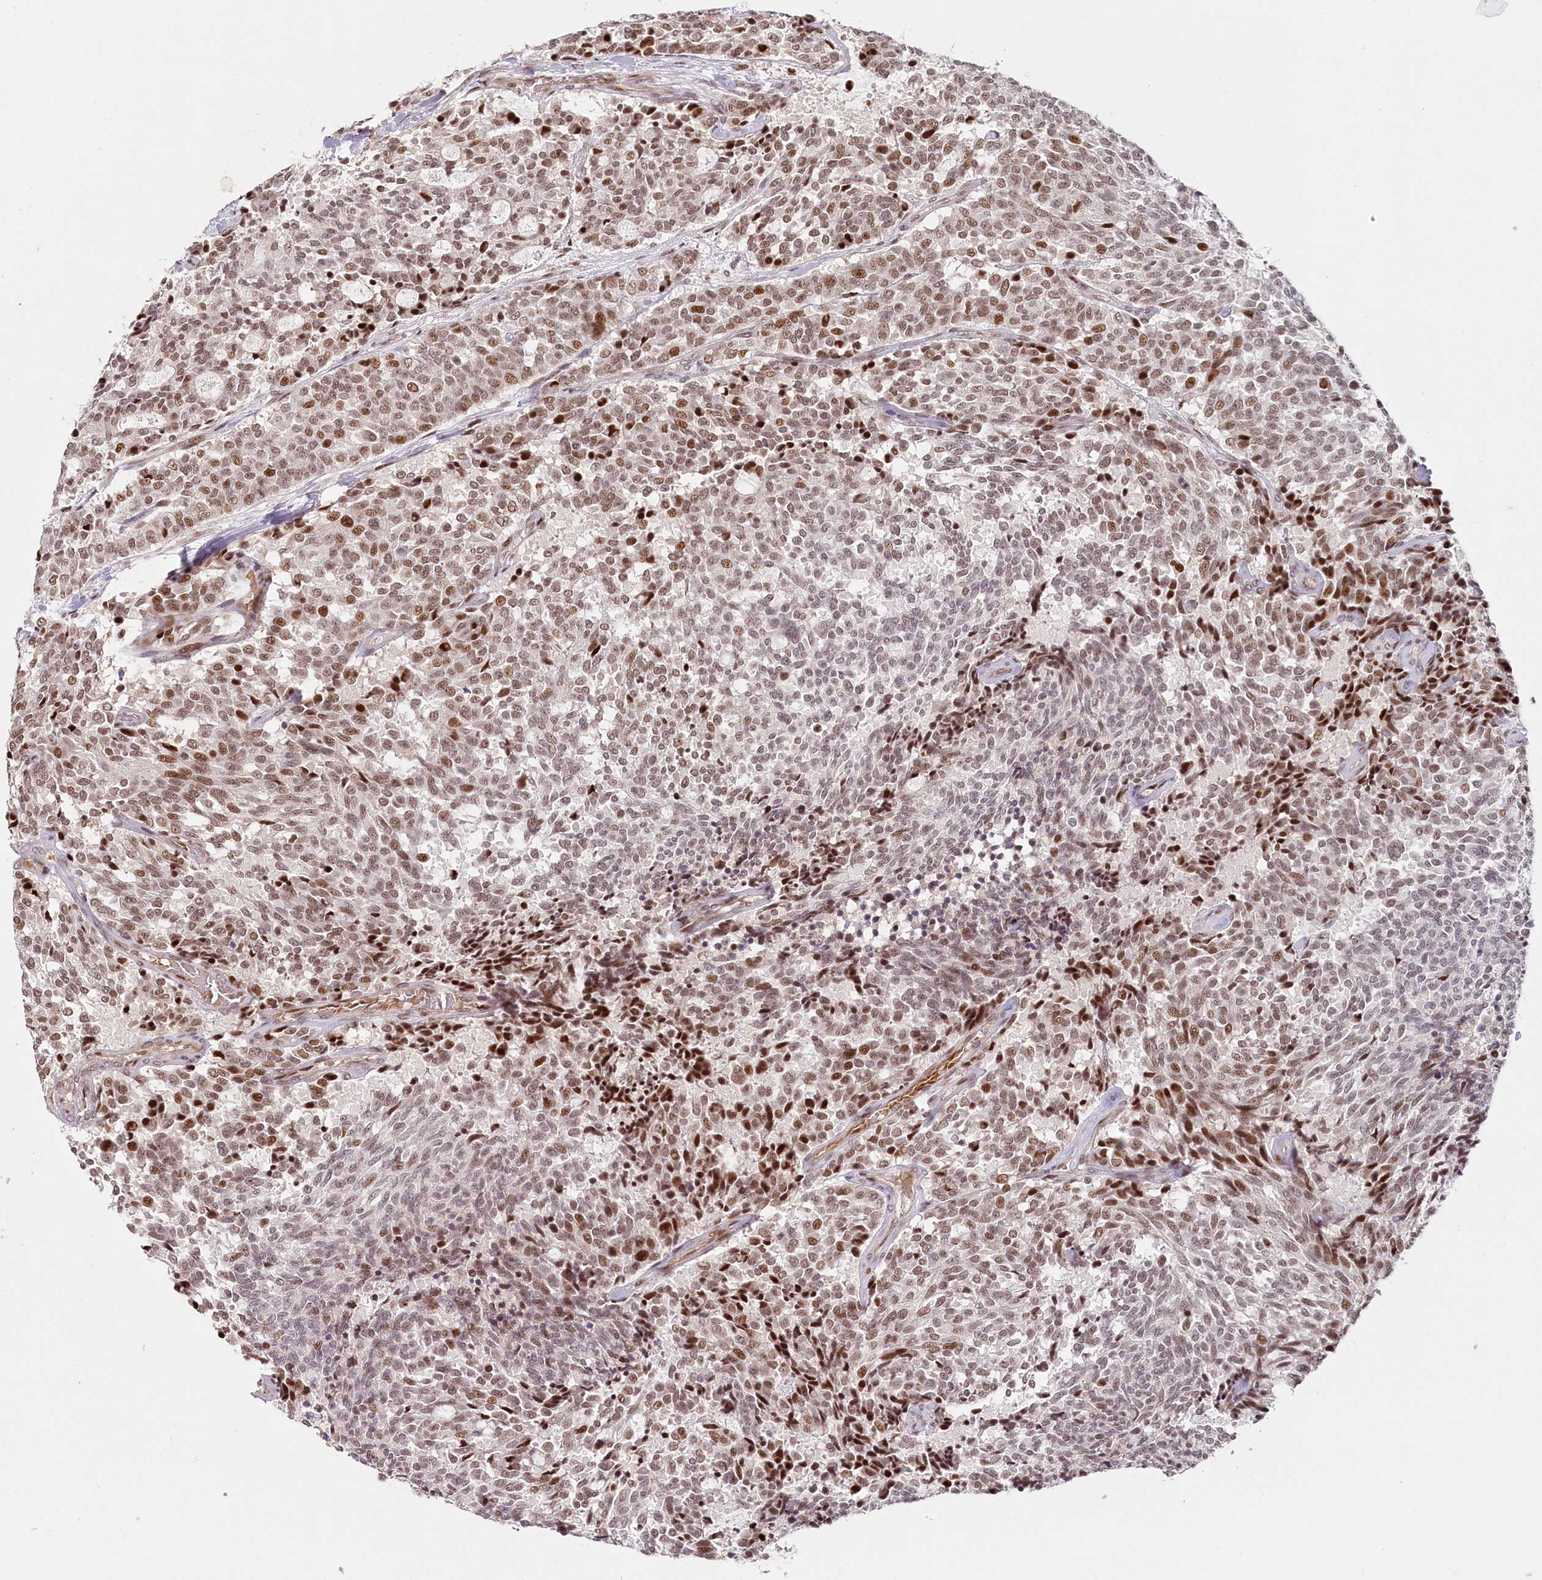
{"staining": {"intensity": "moderate", "quantity": ">75%", "location": "nuclear"}, "tissue": "carcinoid", "cell_type": "Tumor cells", "image_type": "cancer", "snomed": [{"axis": "morphology", "description": "Carcinoid, malignant, NOS"}, {"axis": "topography", "description": "Pancreas"}], "caption": "Immunohistochemistry image of human malignant carcinoid stained for a protein (brown), which displays medium levels of moderate nuclear expression in approximately >75% of tumor cells.", "gene": "FAM204A", "patient": {"sex": "female", "age": 54}}